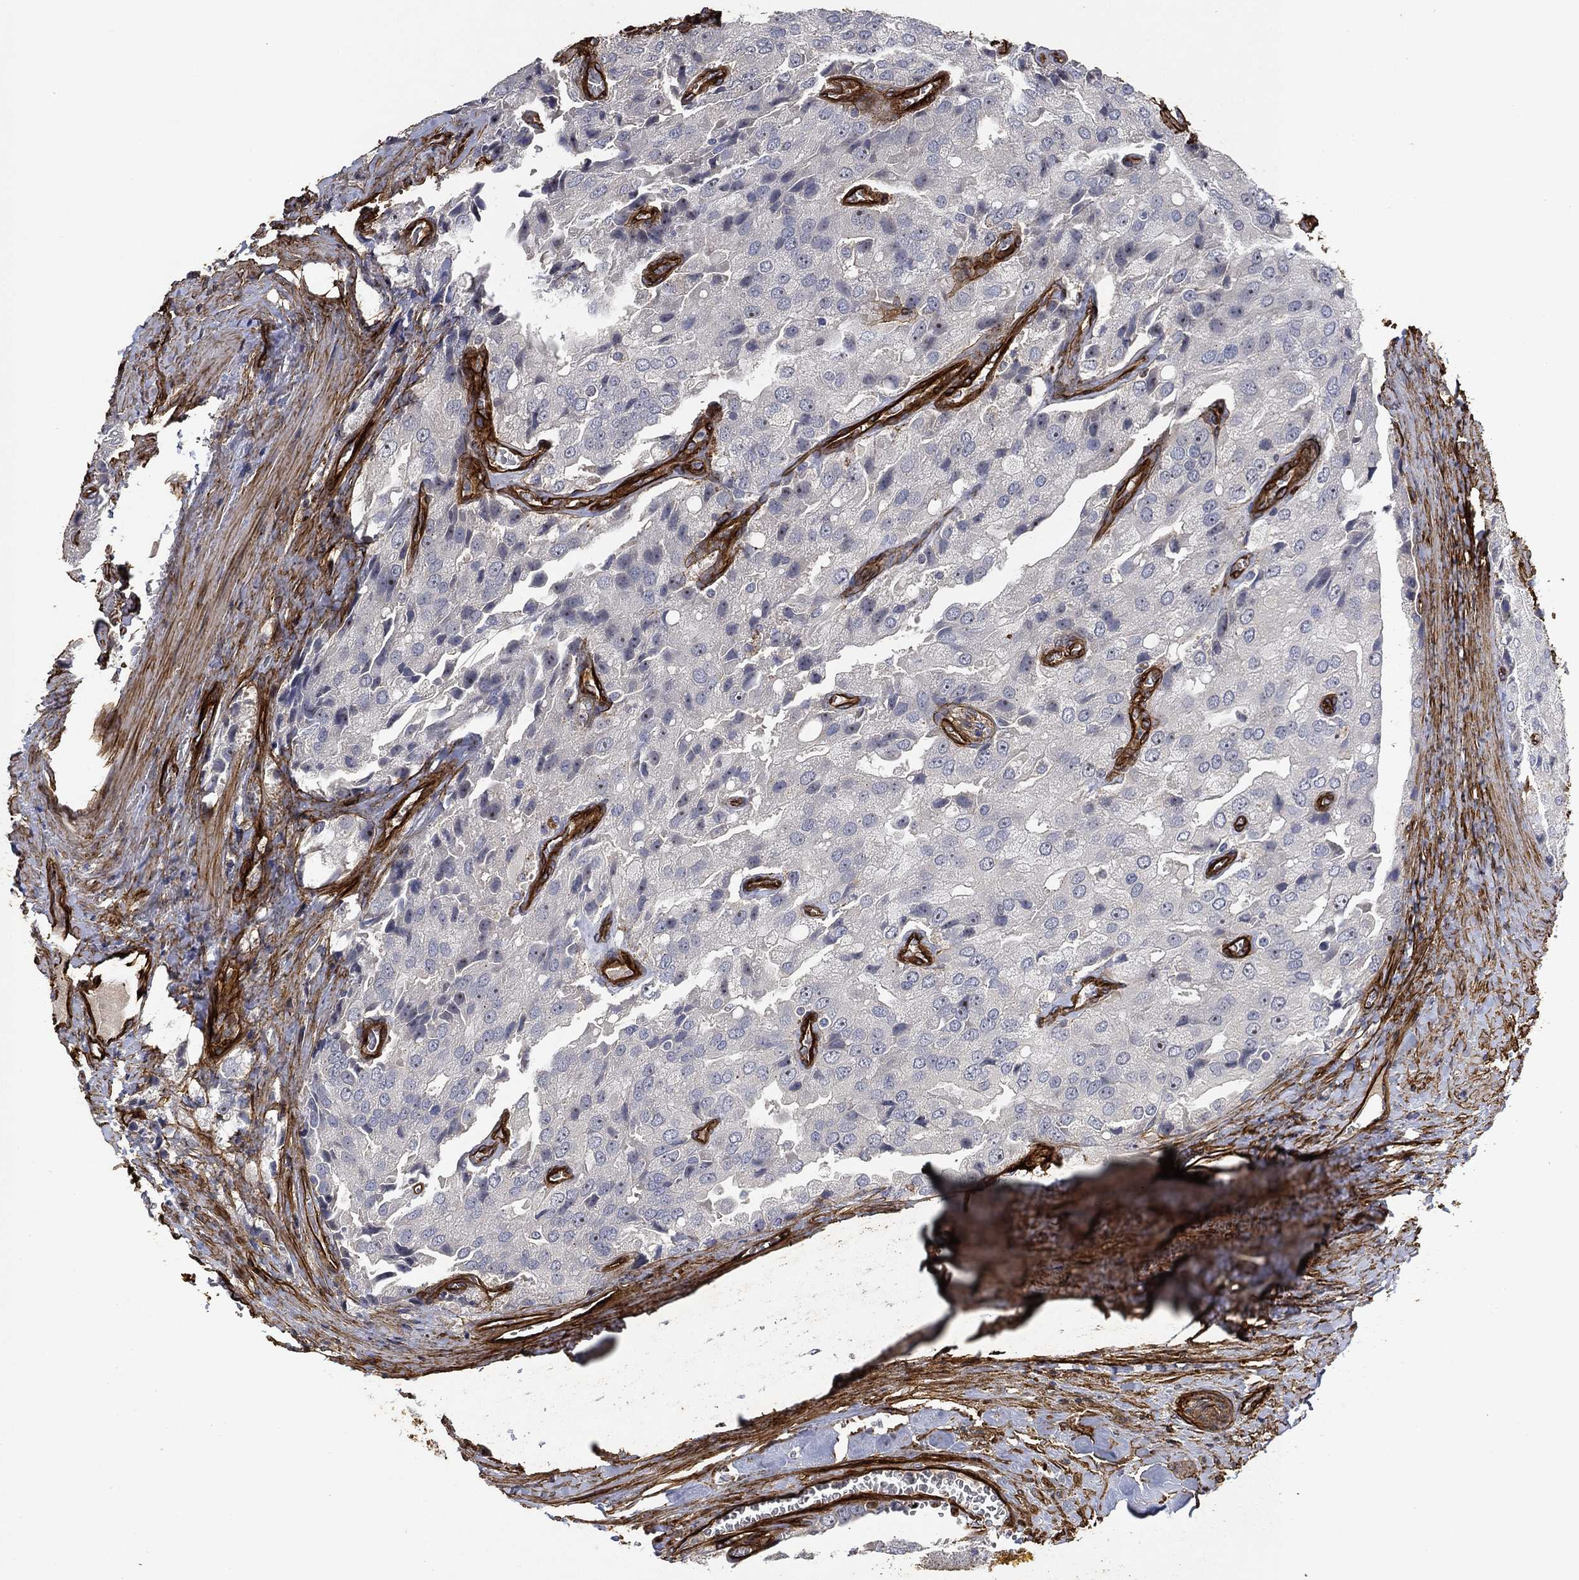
{"staining": {"intensity": "negative", "quantity": "none", "location": "none"}, "tissue": "prostate cancer", "cell_type": "Tumor cells", "image_type": "cancer", "snomed": [{"axis": "morphology", "description": "Adenocarcinoma, NOS"}, {"axis": "topography", "description": "Prostate and seminal vesicle, NOS"}, {"axis": "topography", "description": "Prostate"}], "caption": "Immunohistochemistry (IHC) histopathology image of neoplastic tissue: human prostate adenocarcinoma stained with DAB reveals no significant protein expression in tumor cells.", "gene": "COL4A2", "patient": {"sex": "male", "age": 67}}